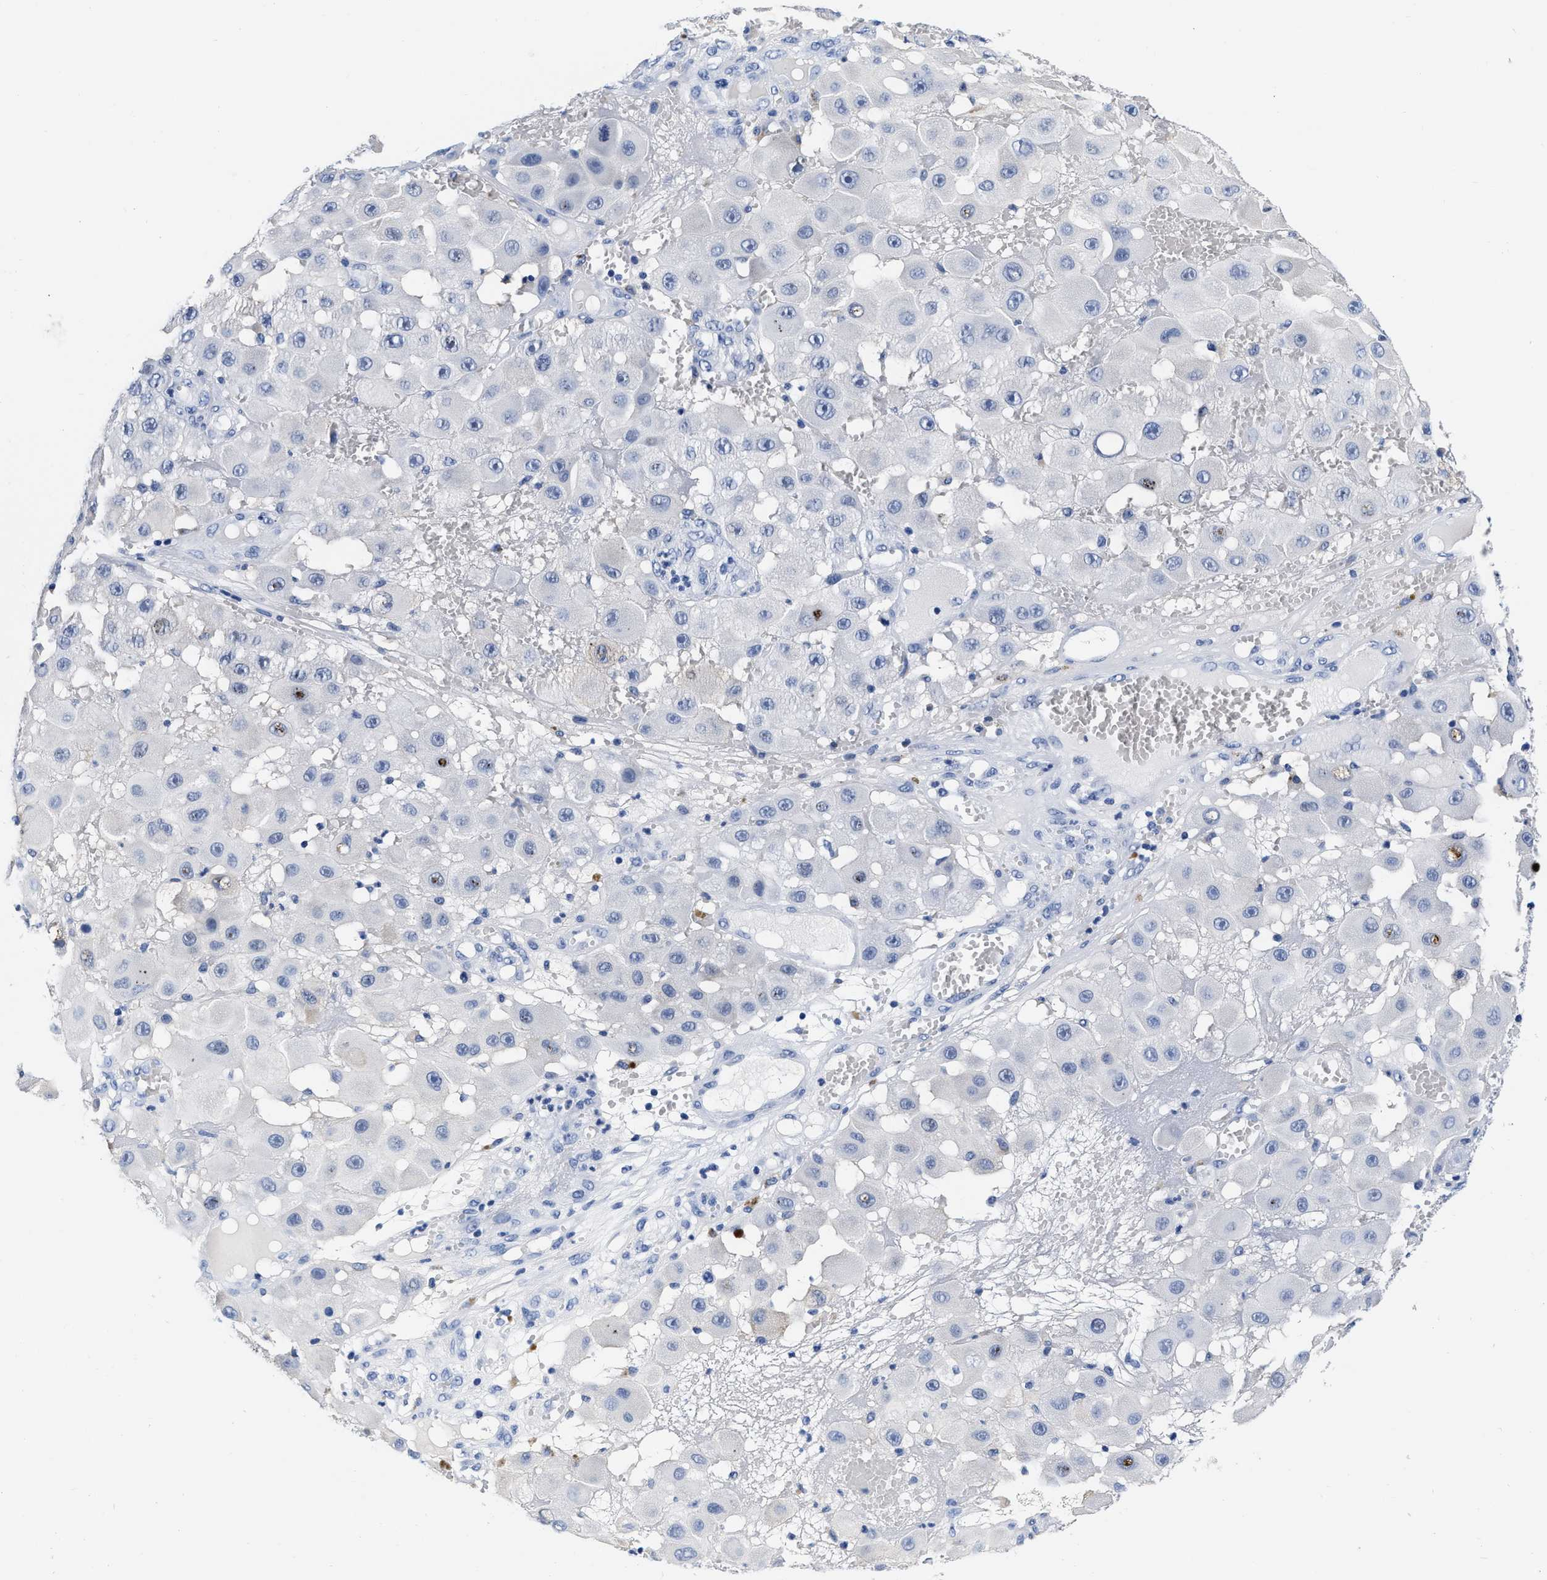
{"staining": {"intensity": "negative", "quantity": "none", "location": "none"}, "tissue": "melanoma", "cell_type": "Tumor cells", "image_type": "cancer", "snomed": [{"axis": "morphology", "description": "Malignant melanoma, NOS"}, {"axis": "topography", "description": "Skin"}], "caption": "IHC image of neoplastic tissue: human melanoma stained with DAB exhibits no significant protein expression in tumor cells.", "gene": "CER1", "patient": {"sex": "female", "age": 81}}